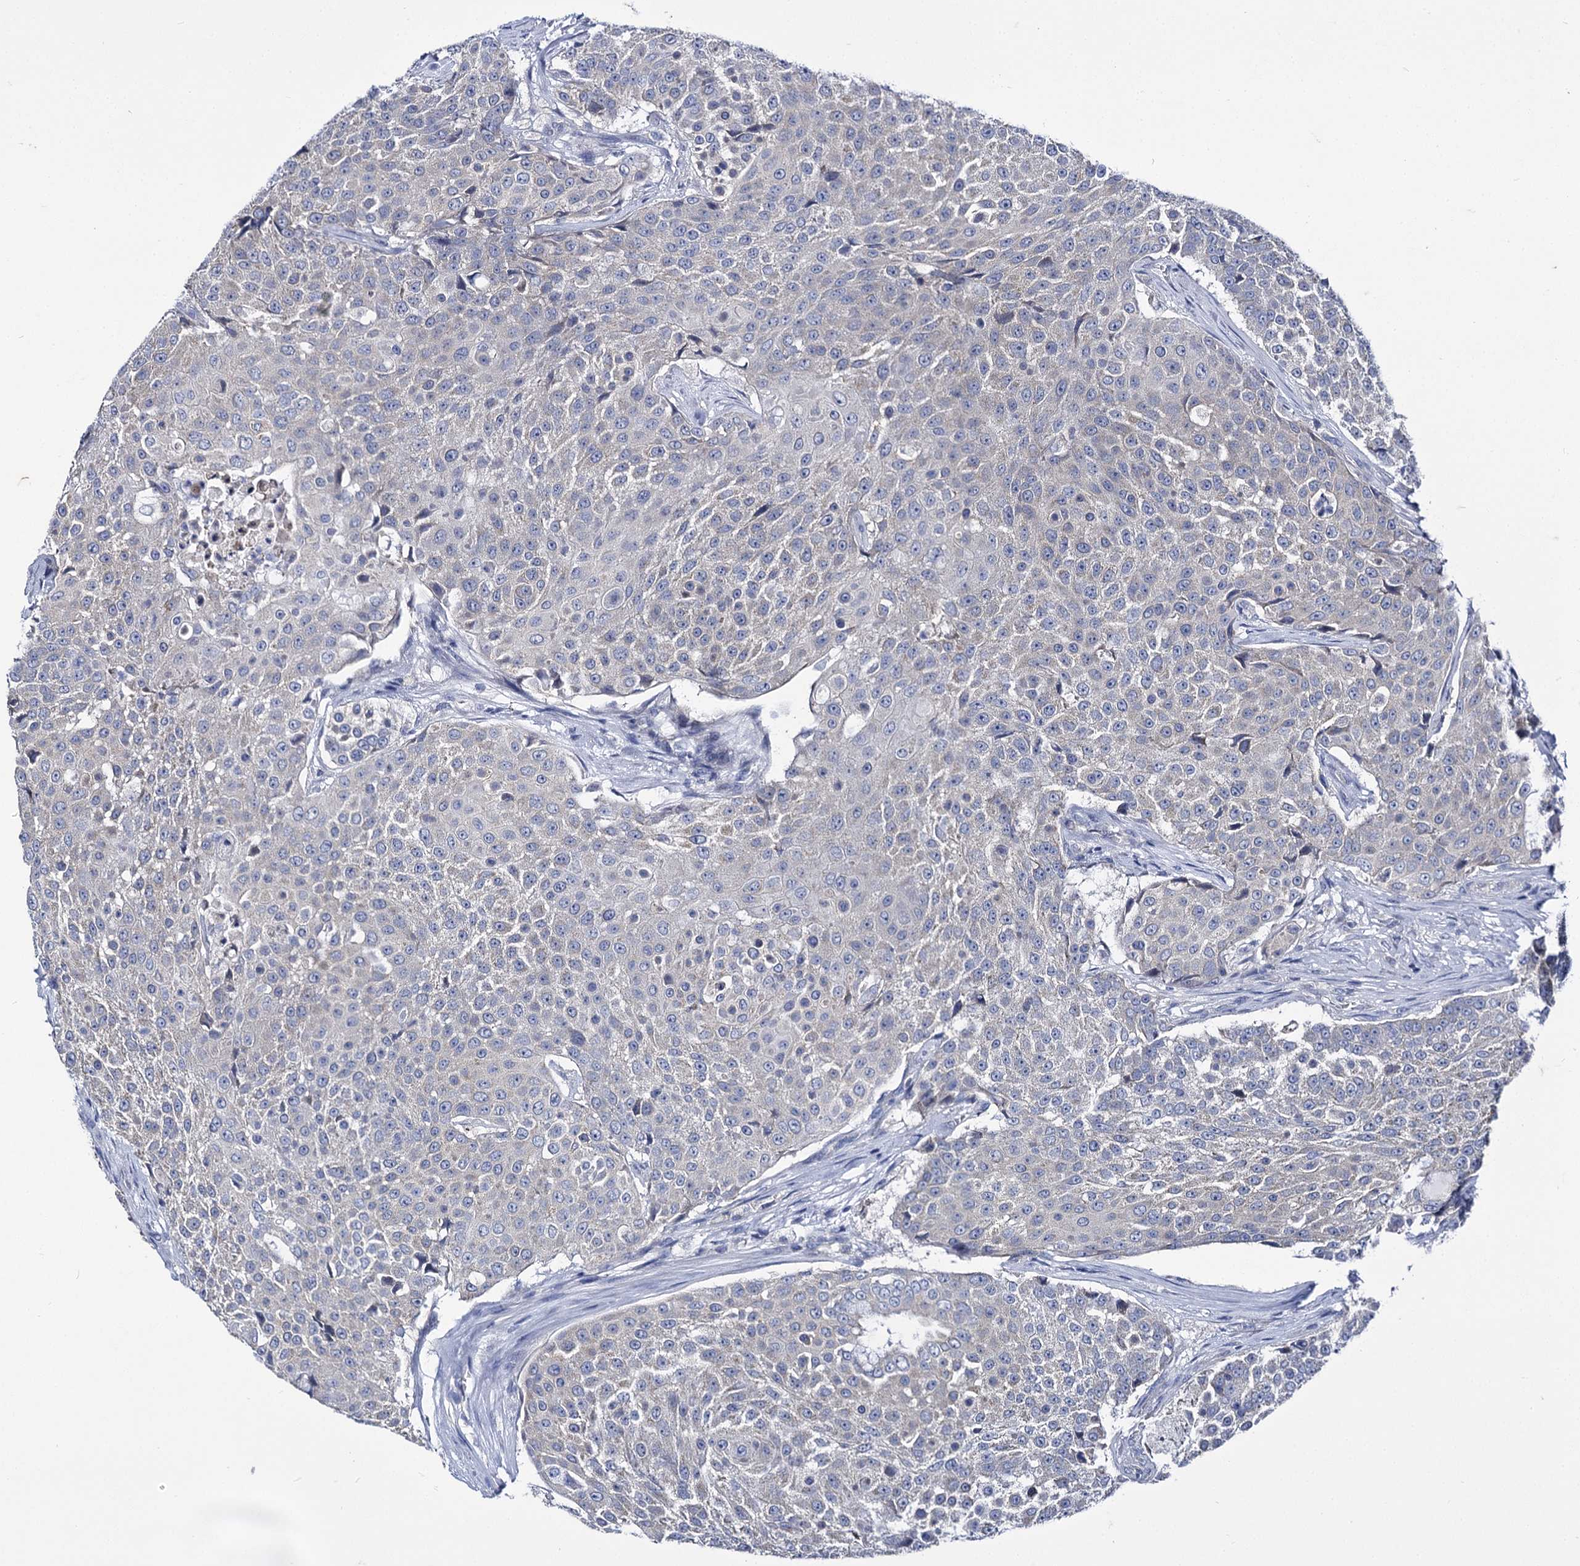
{"staining": {"intensity": "negative", "quantity": "none", "location": "none"}, "tissue": "urothelial cancer", "cell_type": "Tumor cells", "image_type": "cancer", "snomed": [{"axis": "morphology", "description": "Urothelial carcinoma, High grade"}, {"axis": "topography", "description": "Urinary bladder"}], "caption": "Tumor cells show no significant protein expression in urothelial carcinoma (high-grade).", "gene": "PANX2", "patient": {"sex": "female", "age": 63}}